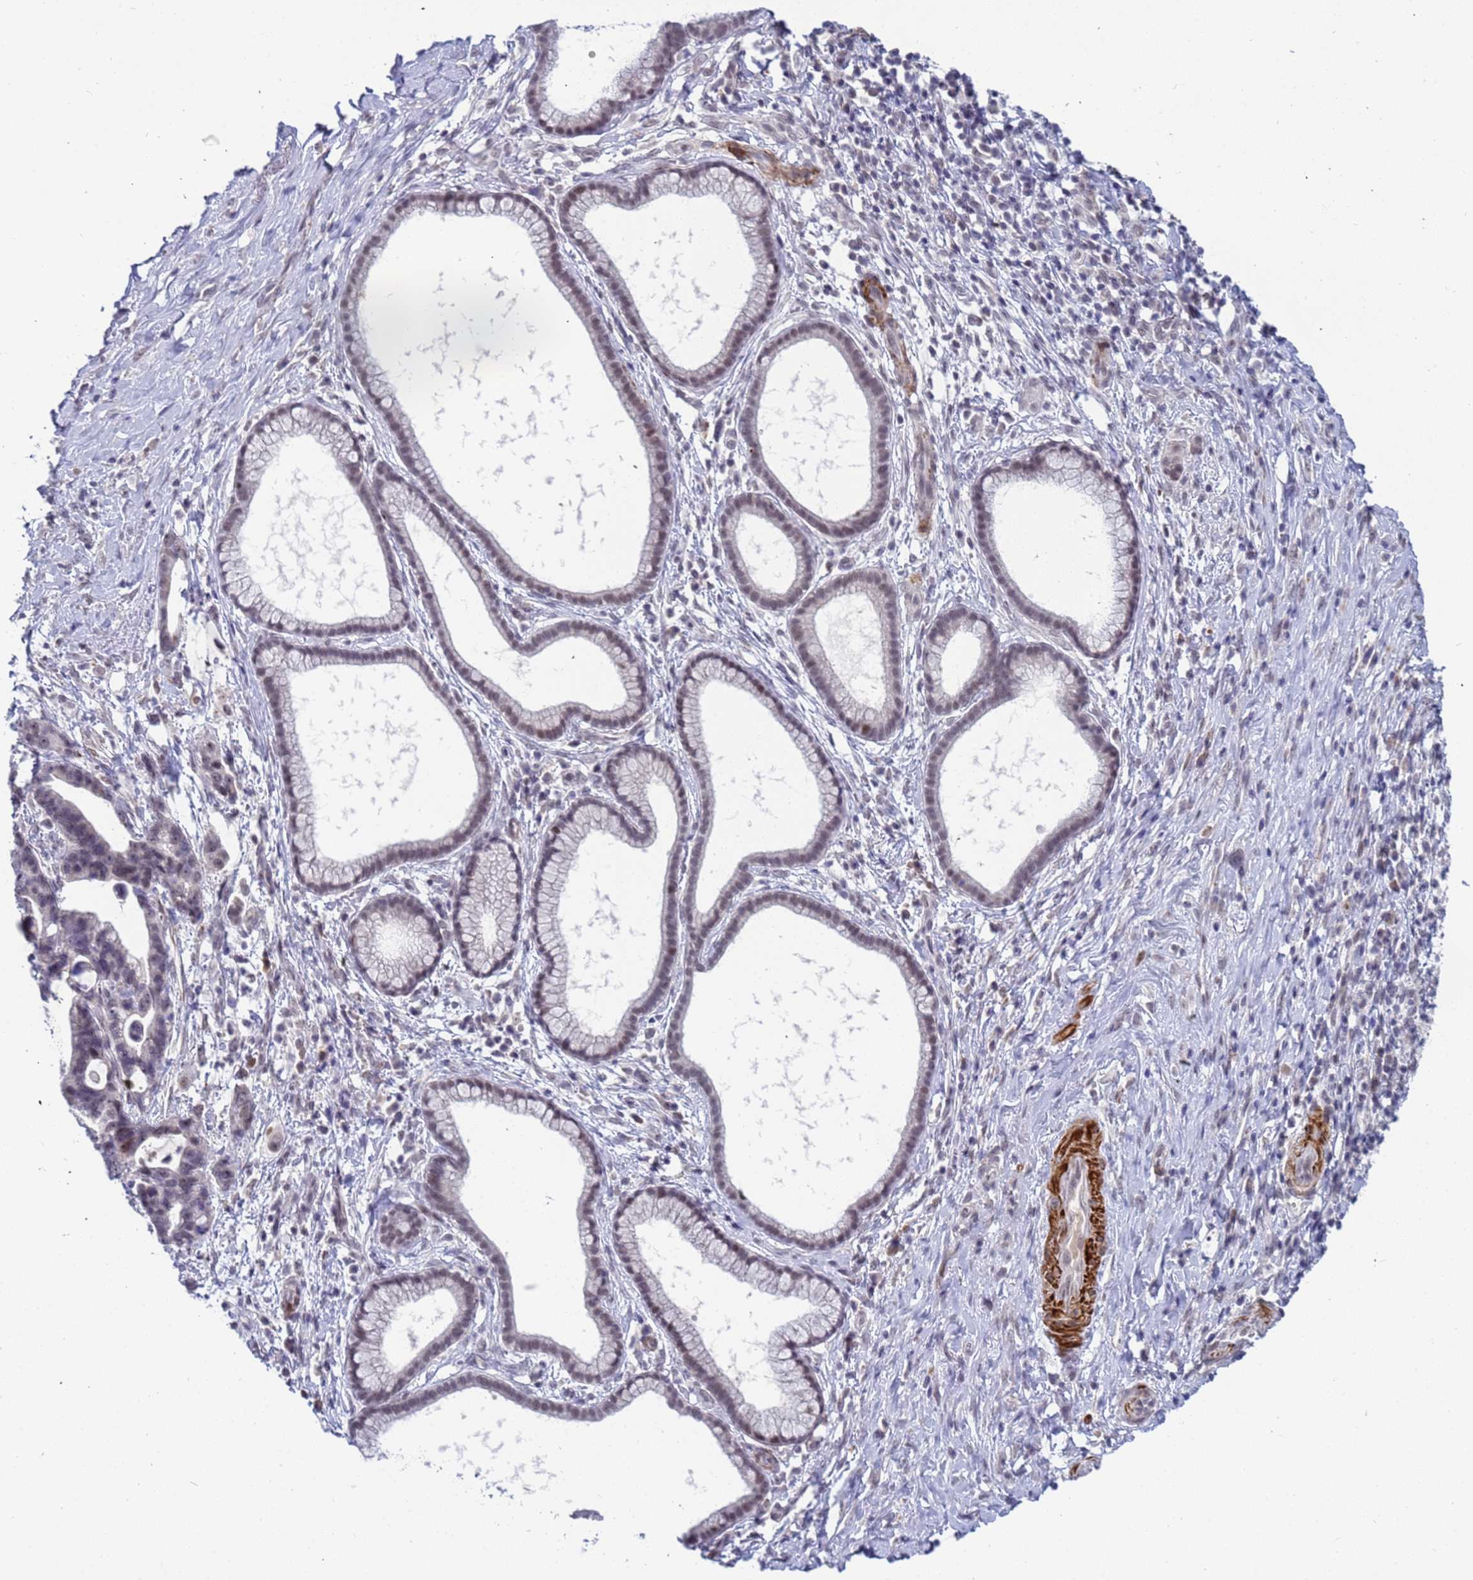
{"staining": {"intensity": "weak", "quantity": "<25%", "location": "nuclear"}, "tissue": "pancreatic cancer", "cell_type": "Tumor cells", "image_type": "cancer", "snomed": [{"axis": "morphology", "description": "Adenocarcinoma, NOS"}, {"axis": "topography", "description": "Pancreas"}], "caption": "The photomicrograph demonstrates no significant positivity in tumor cells of pancreatic cancer.", "gene": "CXorf65", "patient": {"sex": "female", "age": 83}}